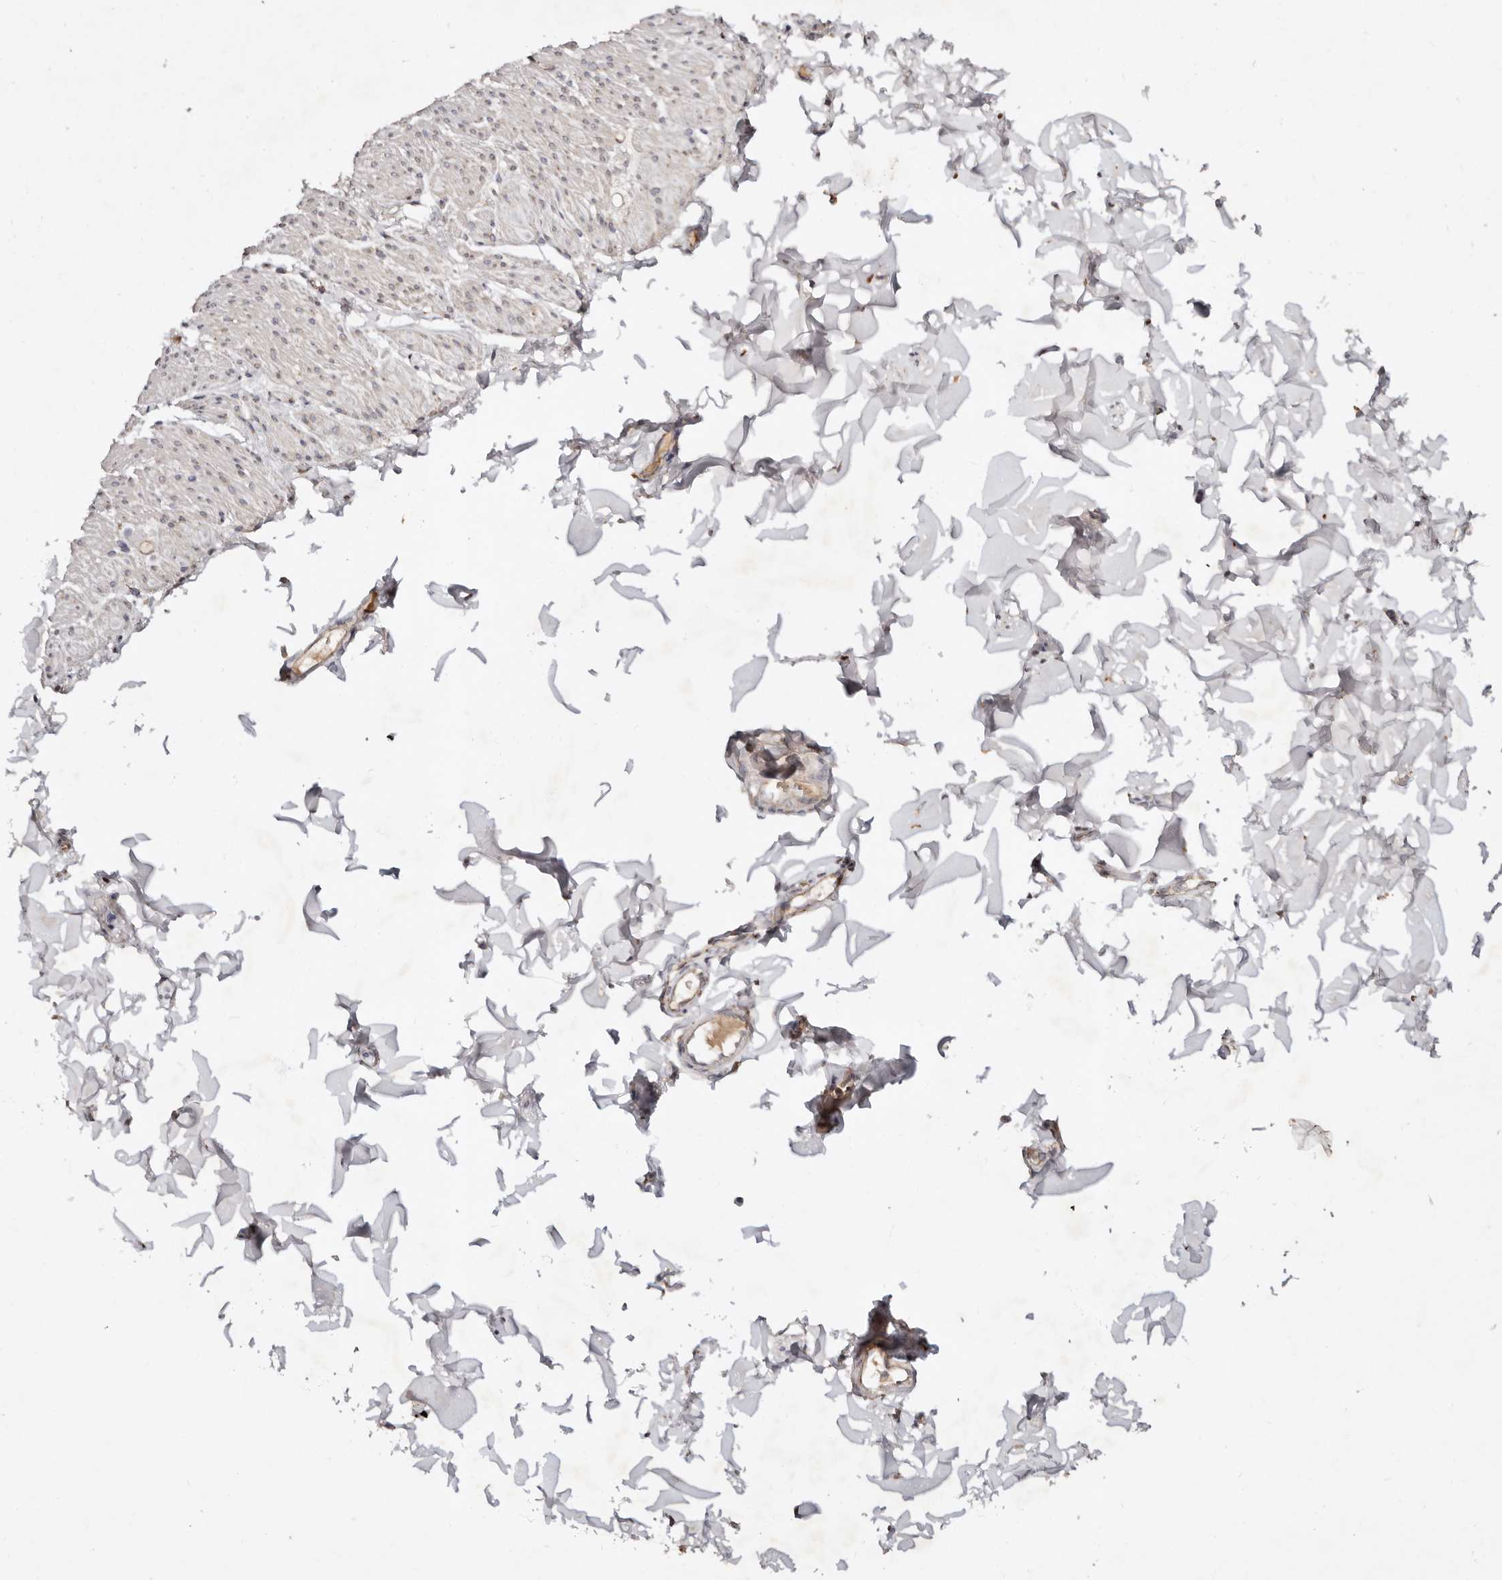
{"staining": {"intensity": "weak", "quantity": "25%-75%", "location": "cytoplasmic/membranous"}, "tissue": "smooth muscle", "cell_type": "Smooth muscle cells", "image_type": "normal", "snomed": [{"axis": "morphology", "description": "Normal tissue, NOS"}, {"axis": "topography", "description": "Colon"}, {"axis": "topography", "description": "Peripheral nerve tissue"}], "caption": "This photomicrograph exhibits immunohistochemistry (IHC) staining of benign smooth muscle, with low weak cytoplasmic/membranous staining in approximately 25%-75% of smooth muscle cells.", "gene": "SERPINH1", "patient": {"sex": "female", "age": 61}}